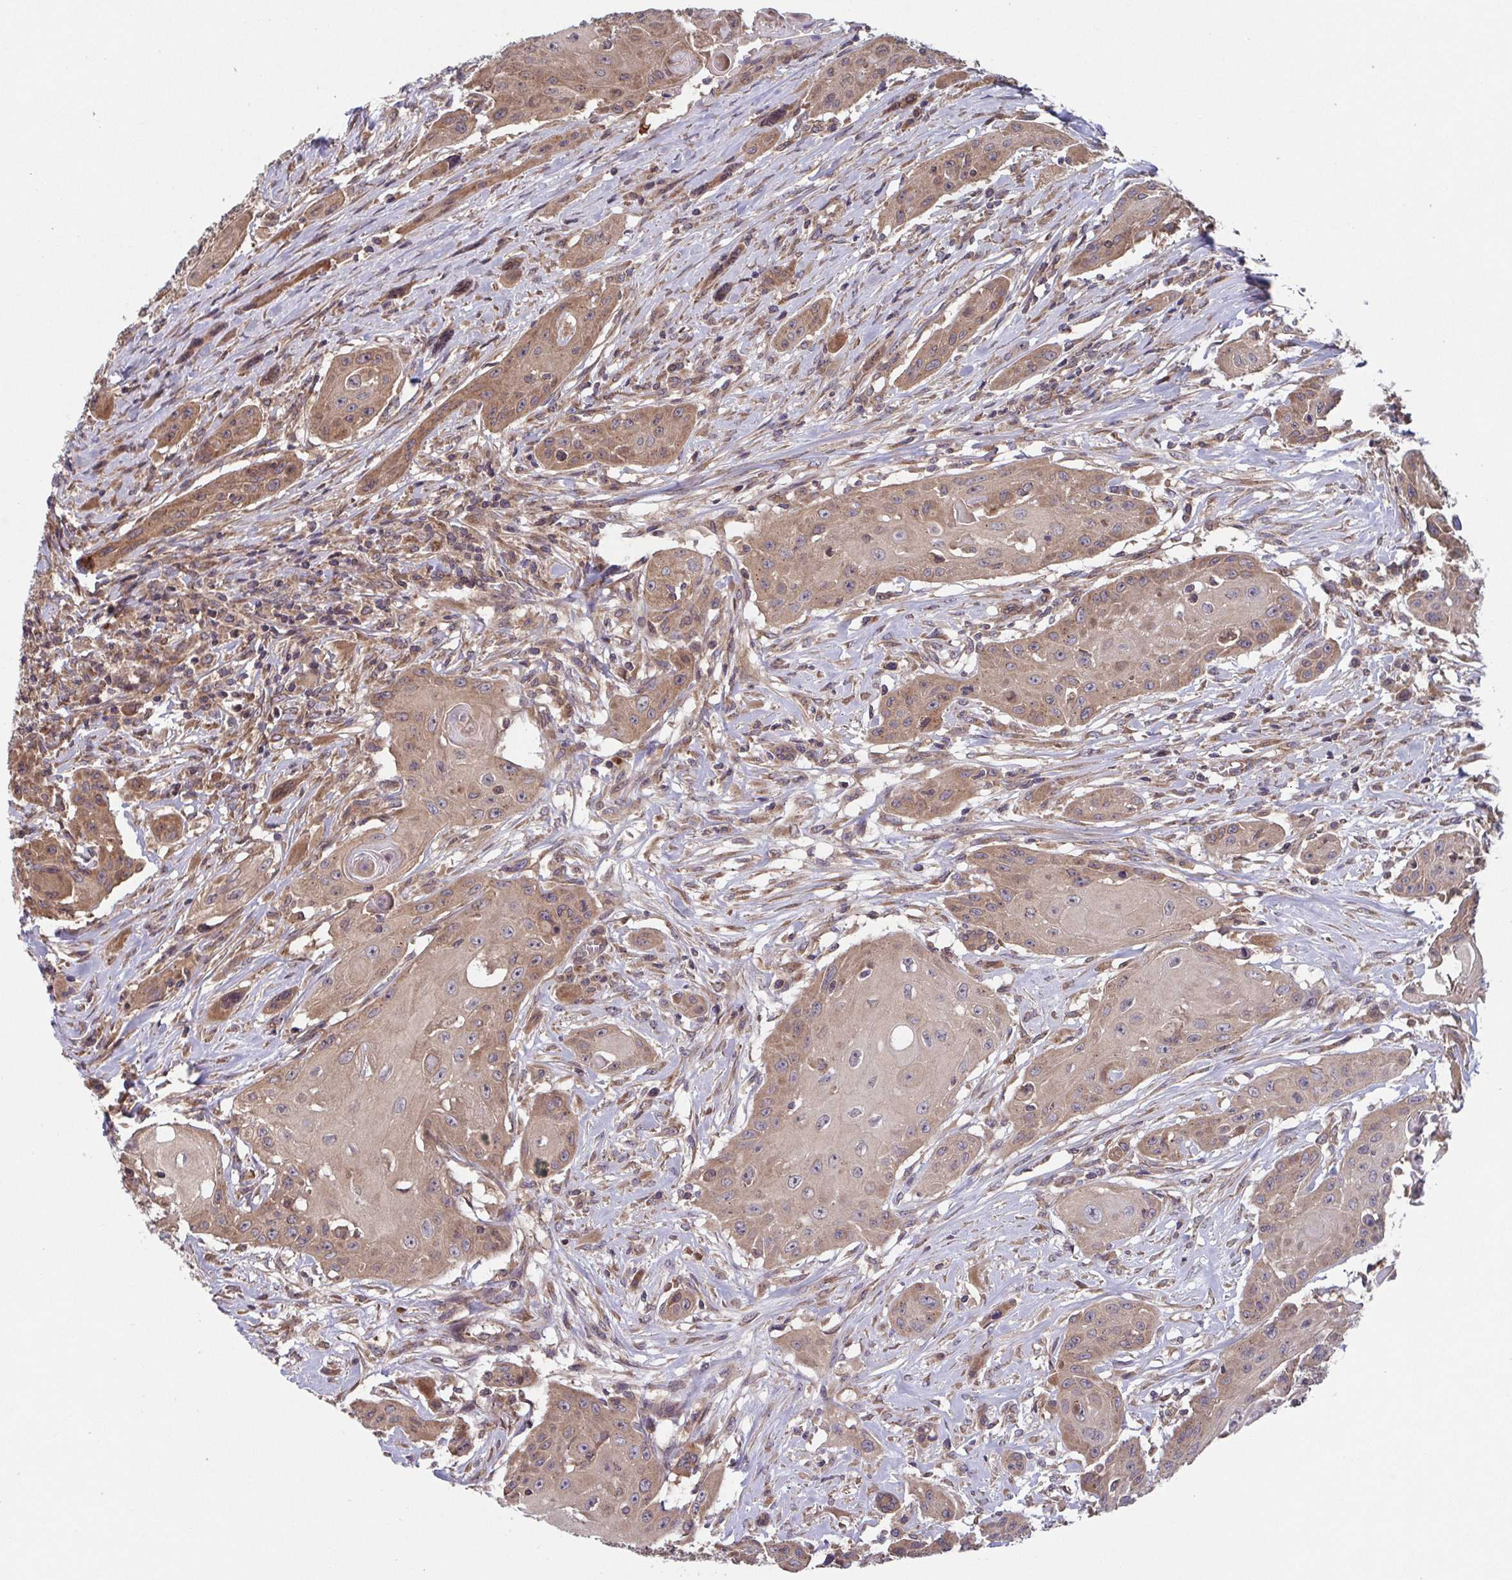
{"staining": {"intensity": "moderate", "quantity": ">75%", "location": "cytoplasmic/membranous"}, "tissue": "head and neck cancer", "cell_type": "Tumor cells", "image_type": "cancer", "snomed": [{"axis": "morphology", "description": "Squamous cell carcinoma, NOS"}, {"axis": "topography", "description": "Oral tissue"}, {"axis": "topography", "description": "Head-Neck"}, {"axis": "topography", "description": "Neck, NOS"}], "caption": "Immunohistochemistry (DAB) staining of head and neck cancer (squamous cell carcinoma) exhibits moderate cytoplasmic/membranous protein staining in about >75% of tumor cells.", "gene": "COPB1", "patient": {"sex": "female", "age": 55}}